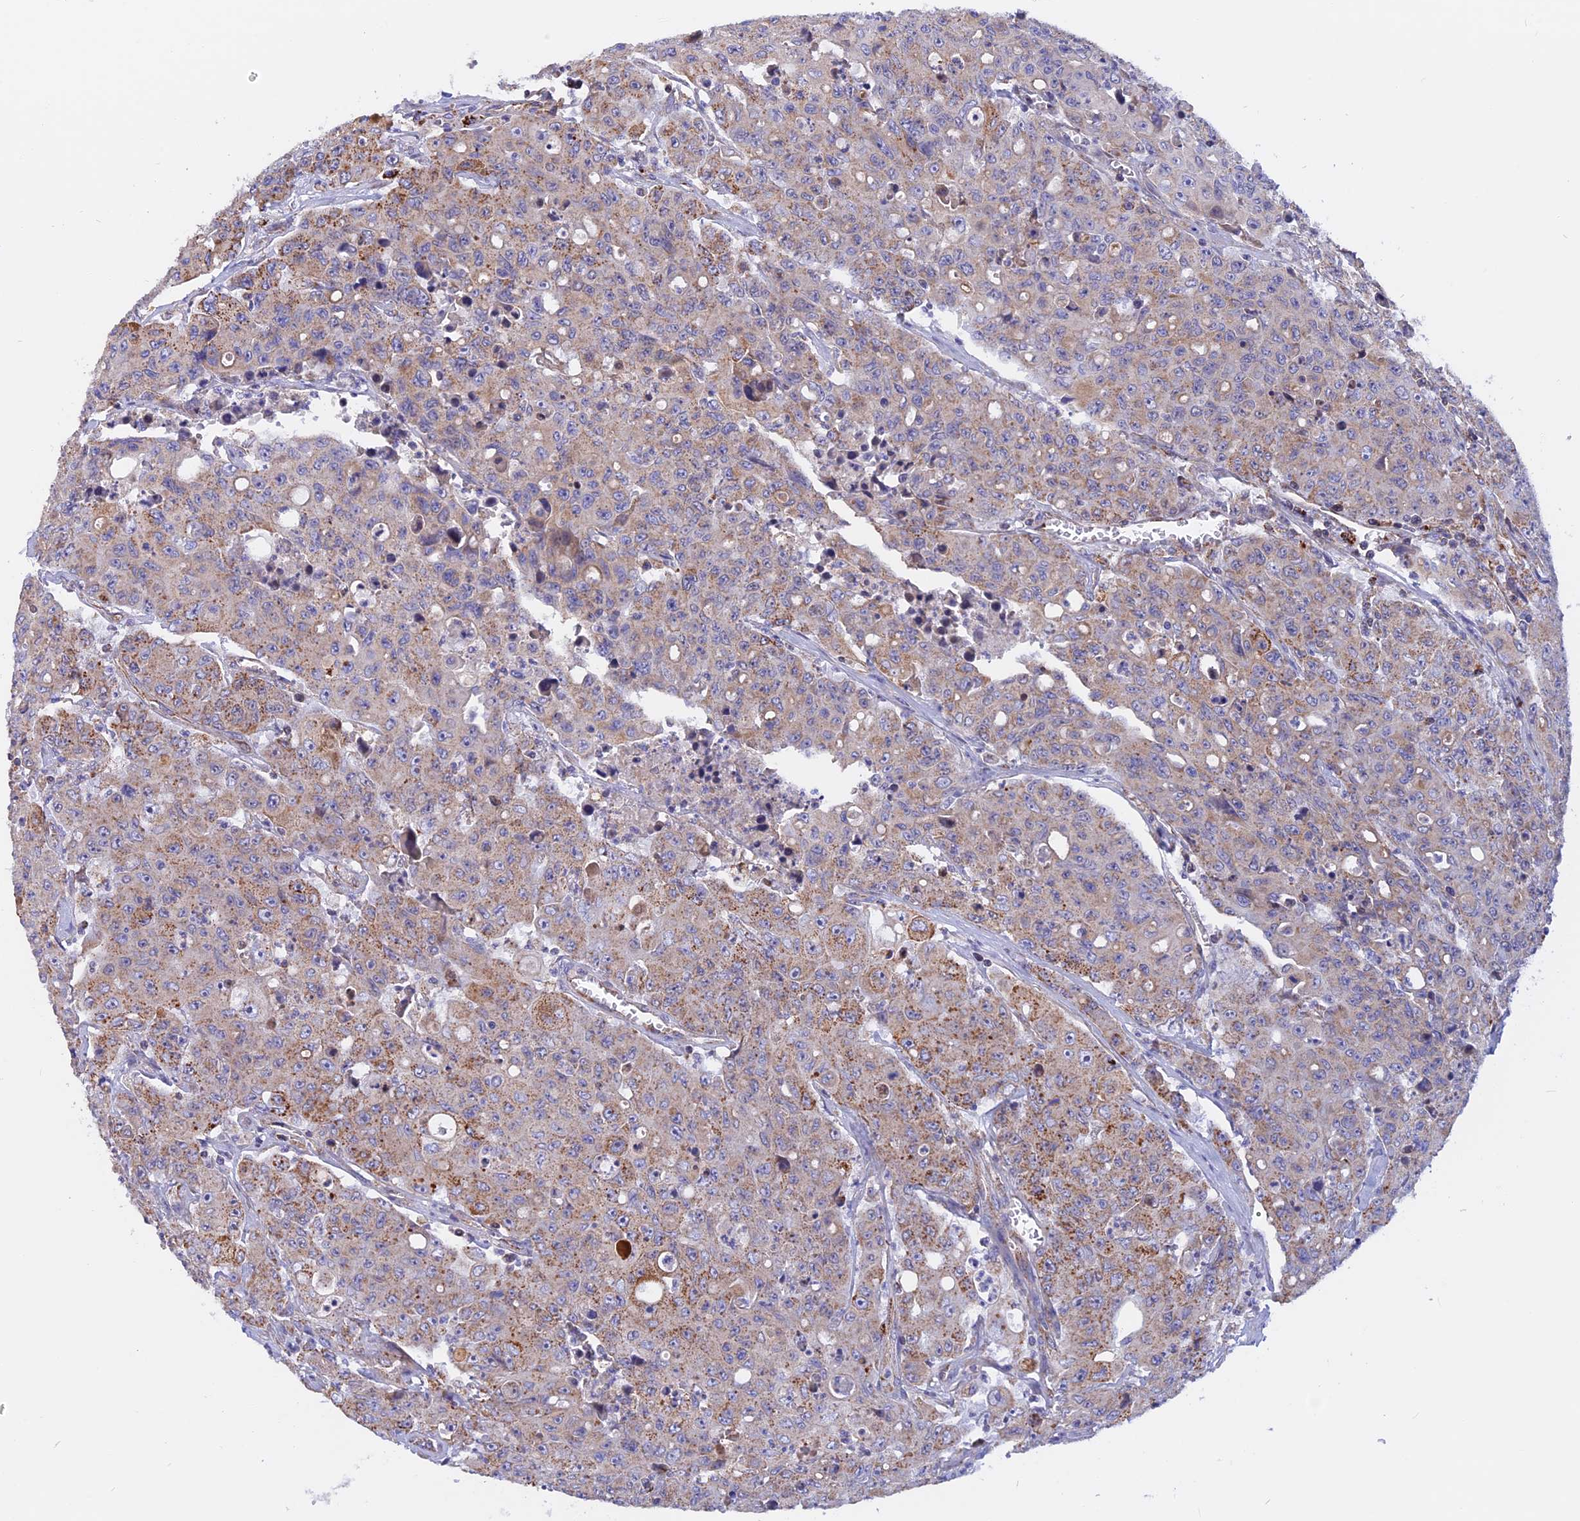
{"staining": {"intensity": "moderate", "quantity": ">75%", "location": "cytoplasmic/membranous"}, "tissue": "colorectal cancer", "cell_type": "Tumor cells", "image_type": "cancer", "snomed": [{"axis": "morphology", "description": "Adenocarcinoma, NOS"}, {"axis": "topography", "description": "Colon"}], "caption": "Protein expression analysis of human colorectal cancer (adenocarcinoma) reveals moderate cytoplasmic/membranous expression in approximately >75% of tumor cells. The protein is stained brown, and the nuclei are stained in blue (DAB IHC with brightfield microscopy, high magnification).", "gene": "GCDH", "patient": {"sex": "male", "age": 51}}